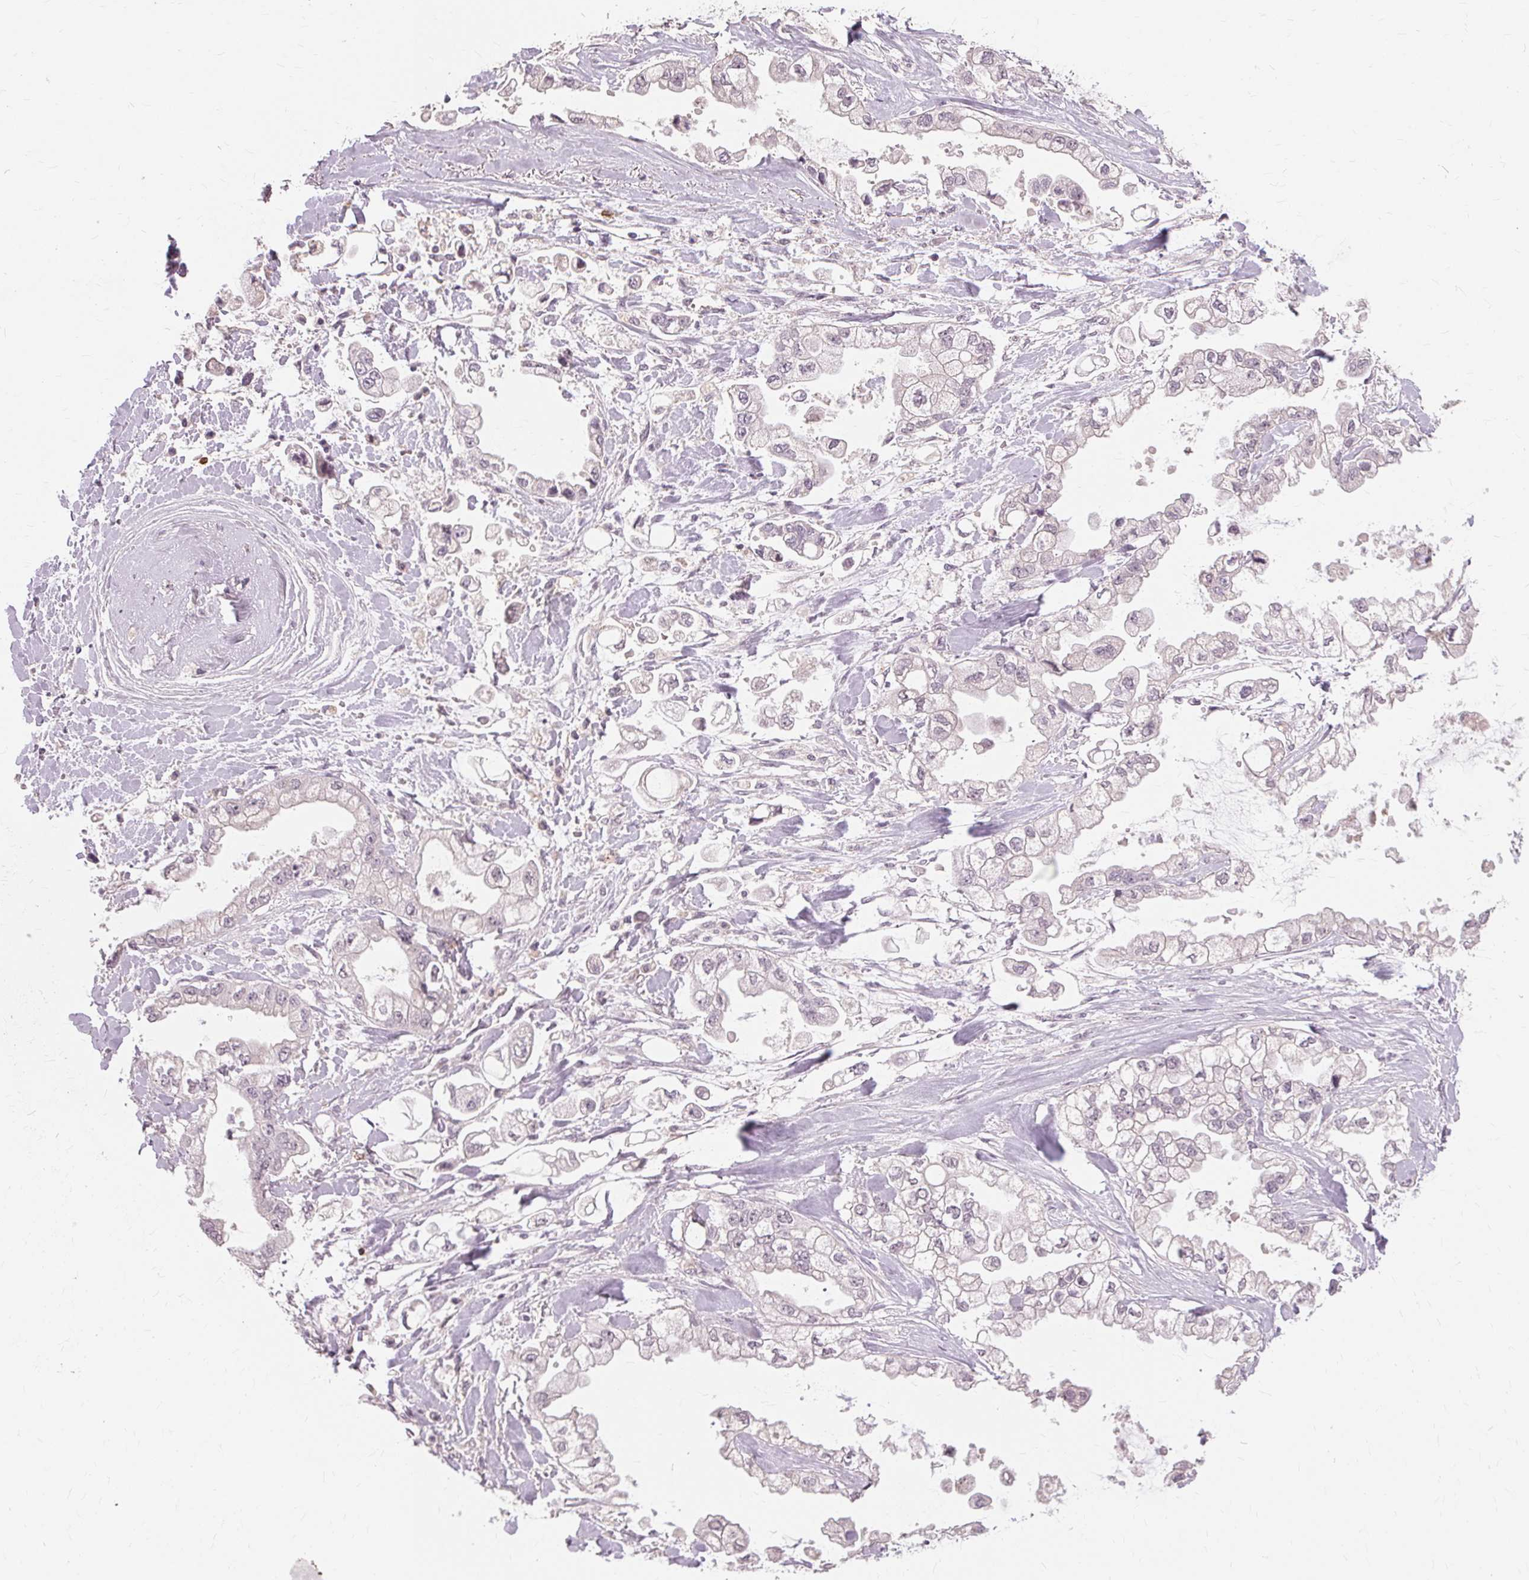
{"staining": {"intensity": "negative", "quantity": "none", "location": "none"}, "tissue": "stomach cancer", "cell_type": "Tumor cells", "image_type": "cancer", "snomed": [{"axis": "morphology", "description": "Adenocarcinoma, NOS"}, {"axis": "topography", "description": "Stomach"}], "caption": "Tumor cells are negative for brown protein staining in stomach adenocarcinoma. (Stains: DAB (3,3'-diaminobenzidine) immunohistochemistry with hematoxylin counter stain, Microscopy: brightfield microscopy at high magnification).", "gene": "SIGLEC6", "patient": {"sex": "male", "age": 62}}